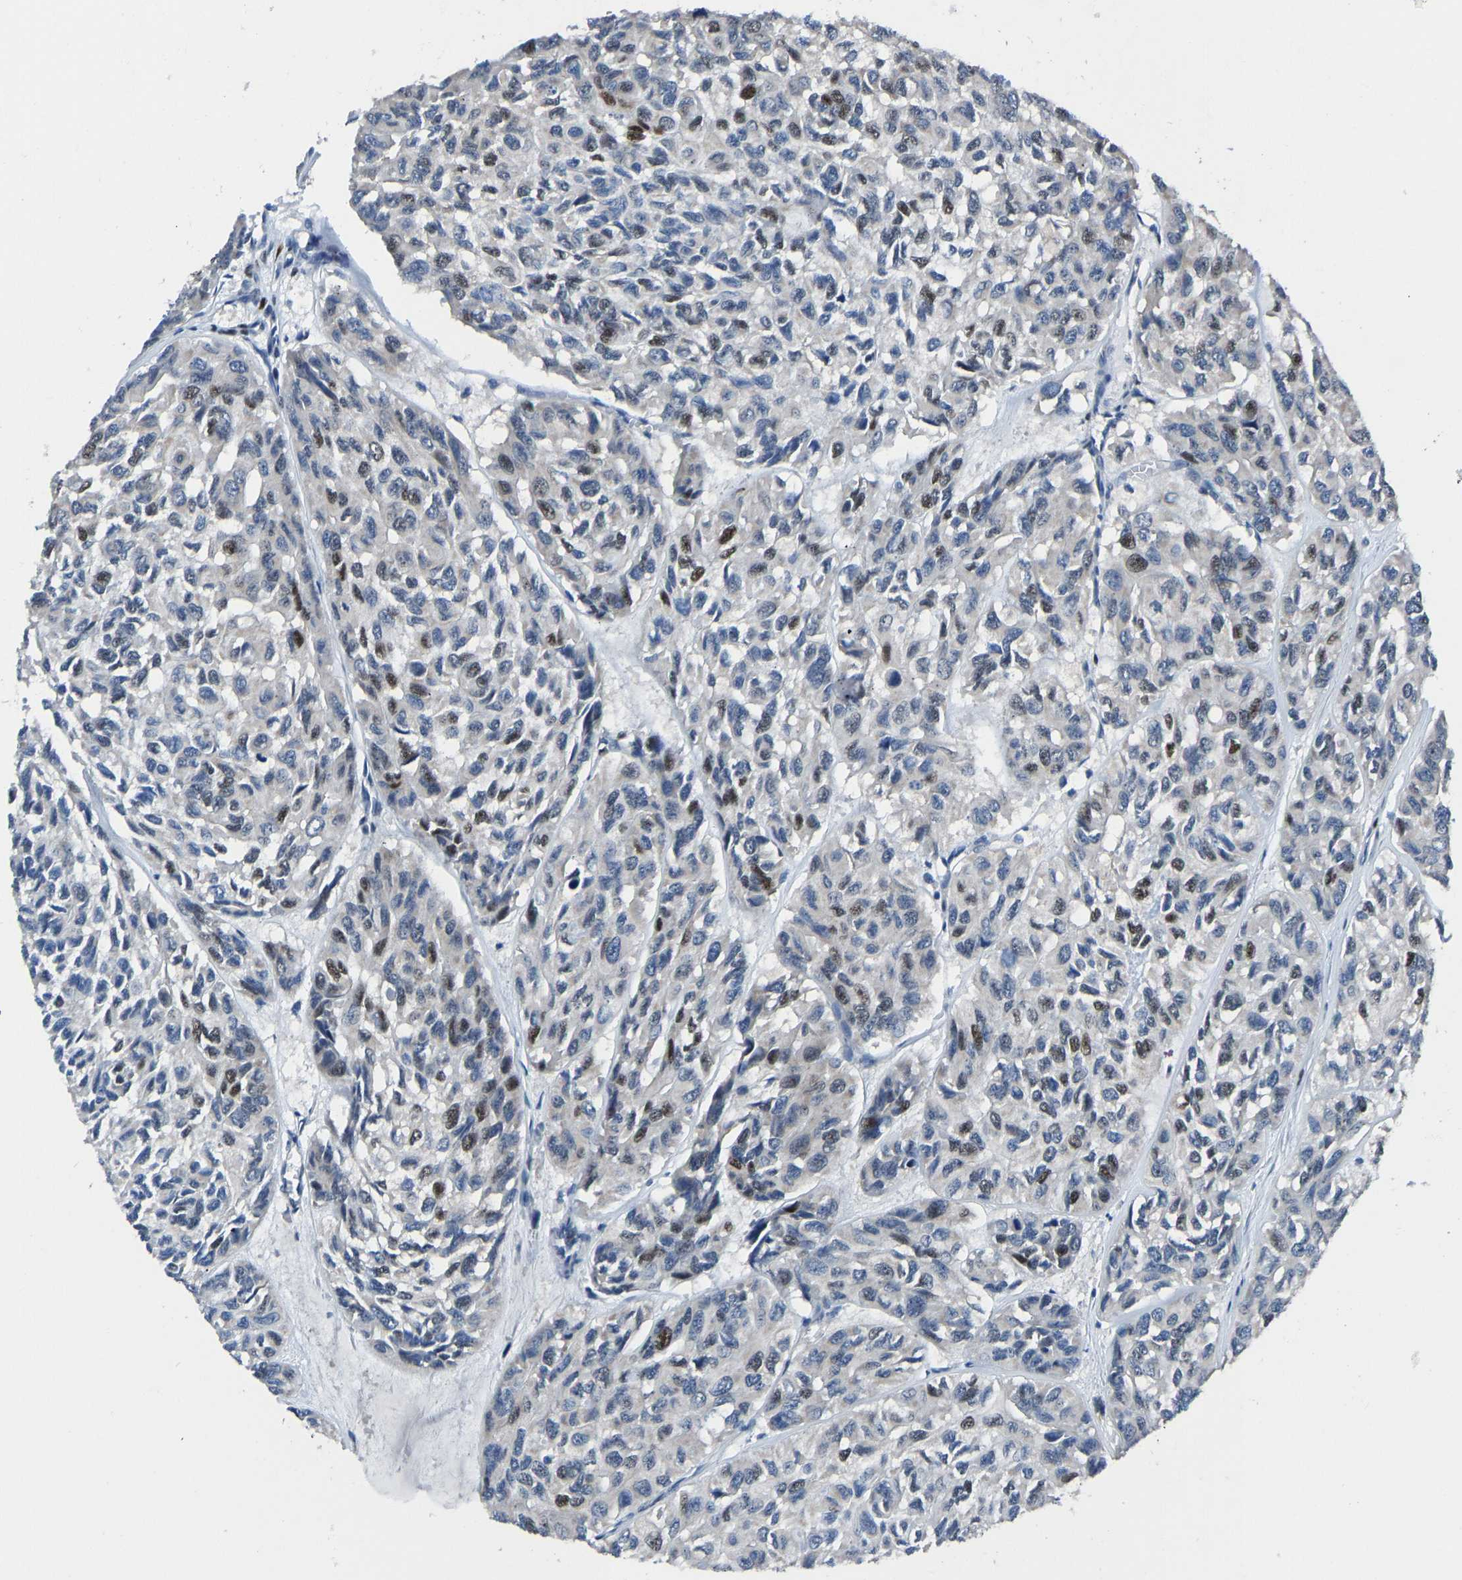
{"staining": {"intensity": "moderate", "quantity": "<25%", "location": "nuclear"}, "tissue": "head and neck cancer", "cell_type": "Tumor cells", "image_type": "cancer", "snomed": [{"axis": "morphology", "description": "Adenocarcinoma, NOS"}, {"axis": "topography", "description": "Salivary gland, NOS"}, {"axis": "topography", "description": "Head-Neck"}], "caption": "Moderate nuclear protein positivity is identified in approximately <25% of tumor cells in adenocarcinoma (head and neck).", "gene": "EGR1", "patient": {"sex": "female", "age": 76}}